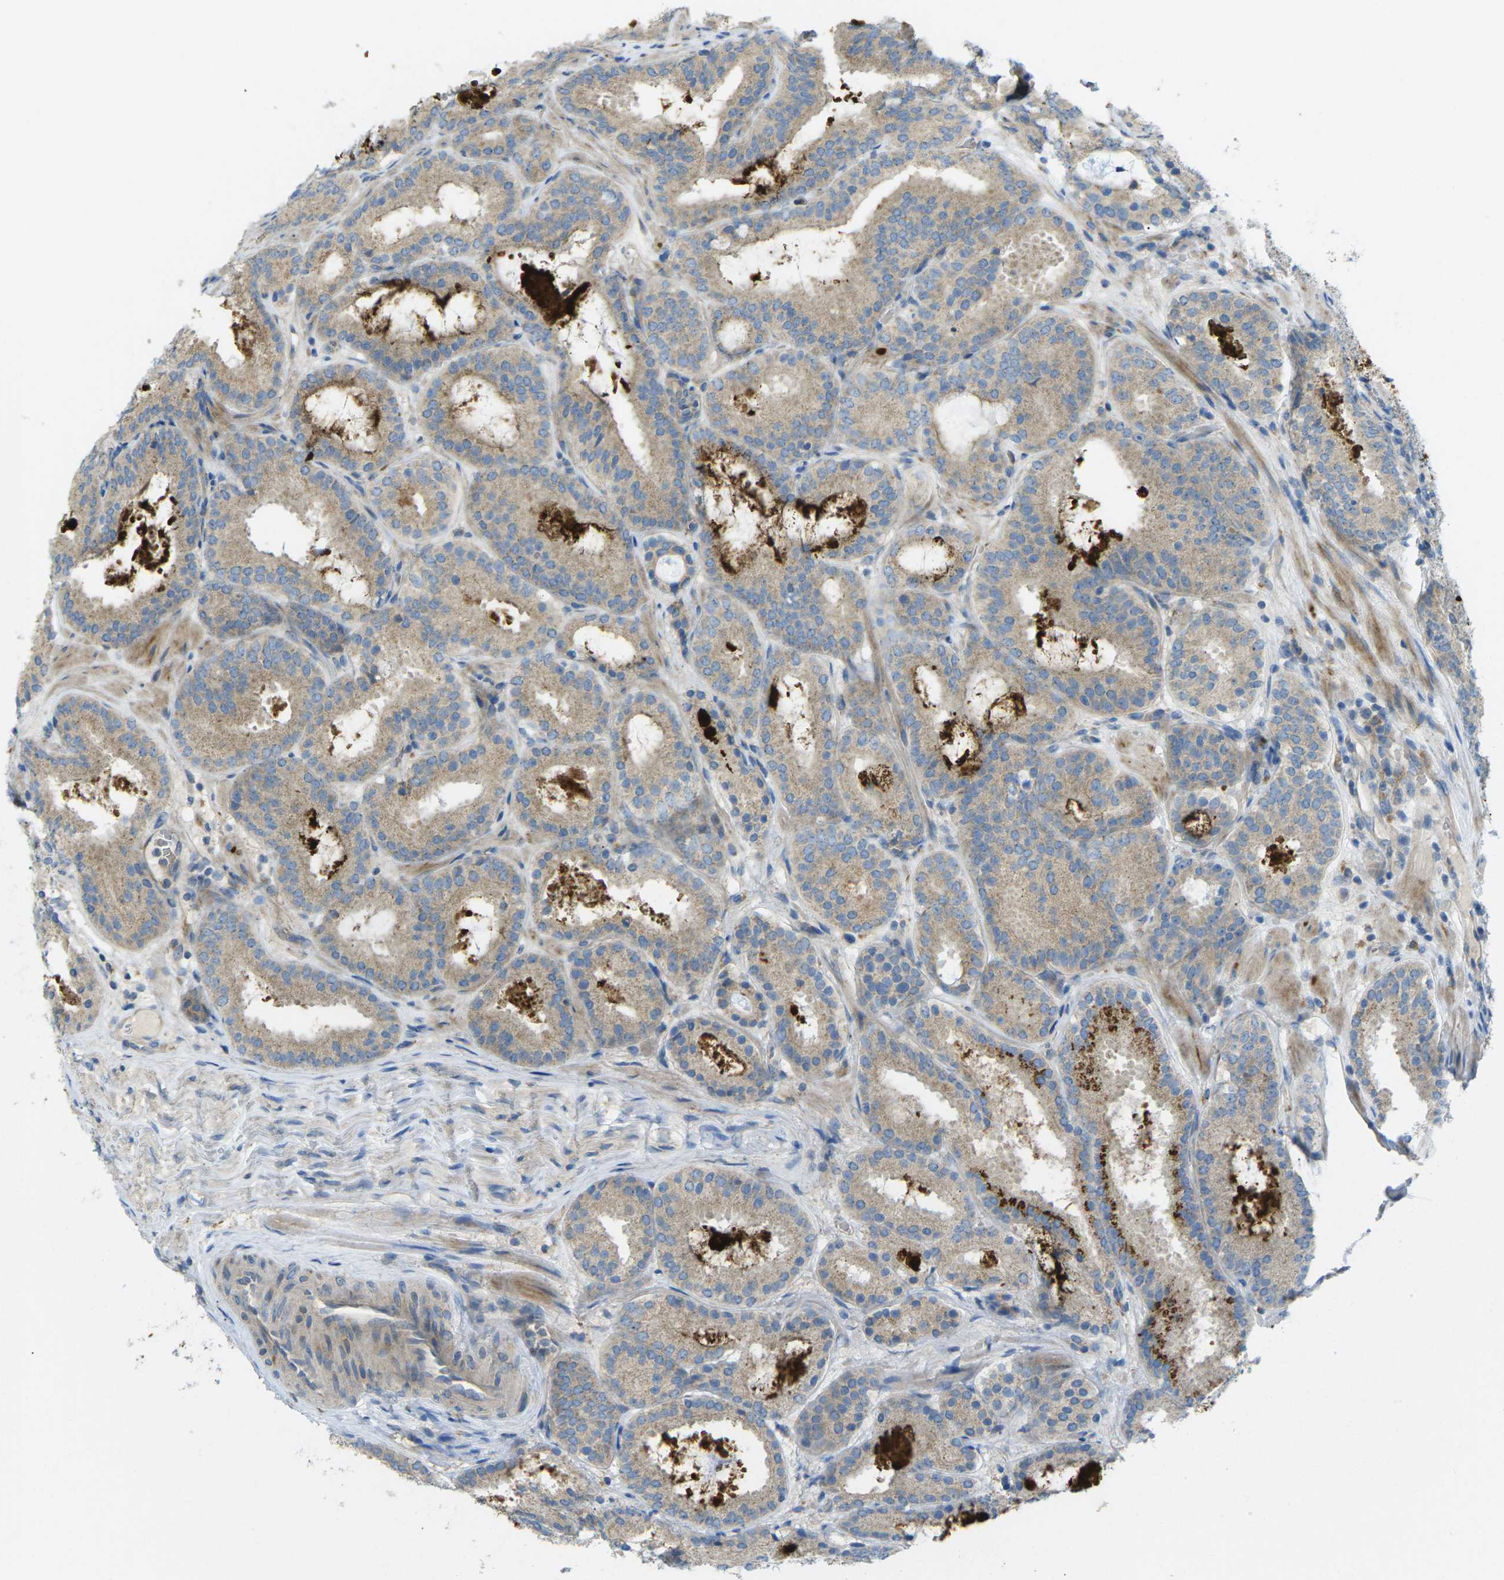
{"staining": {"intensity": "weak", "quantity": "25%-75%", "location": "cytoplasmic/membranous"}, "tissue": "prostate cancer", "cell_type": "Tumor cells", "image_type": "cancer", "snomed": [{"axis": "morphology", "description": "Adenocarcinoma, Low grade"}, {"axis": "topography", "description": "Prostate"}], "caption": "A brown stain labels weak cytoplasmic/membranous staining of a protein in human prostate cancer (low-grade adenocarcinoma) tumor cells.", "gene": "MYLK4", "patient": {"sex": "male", "age": 69}}